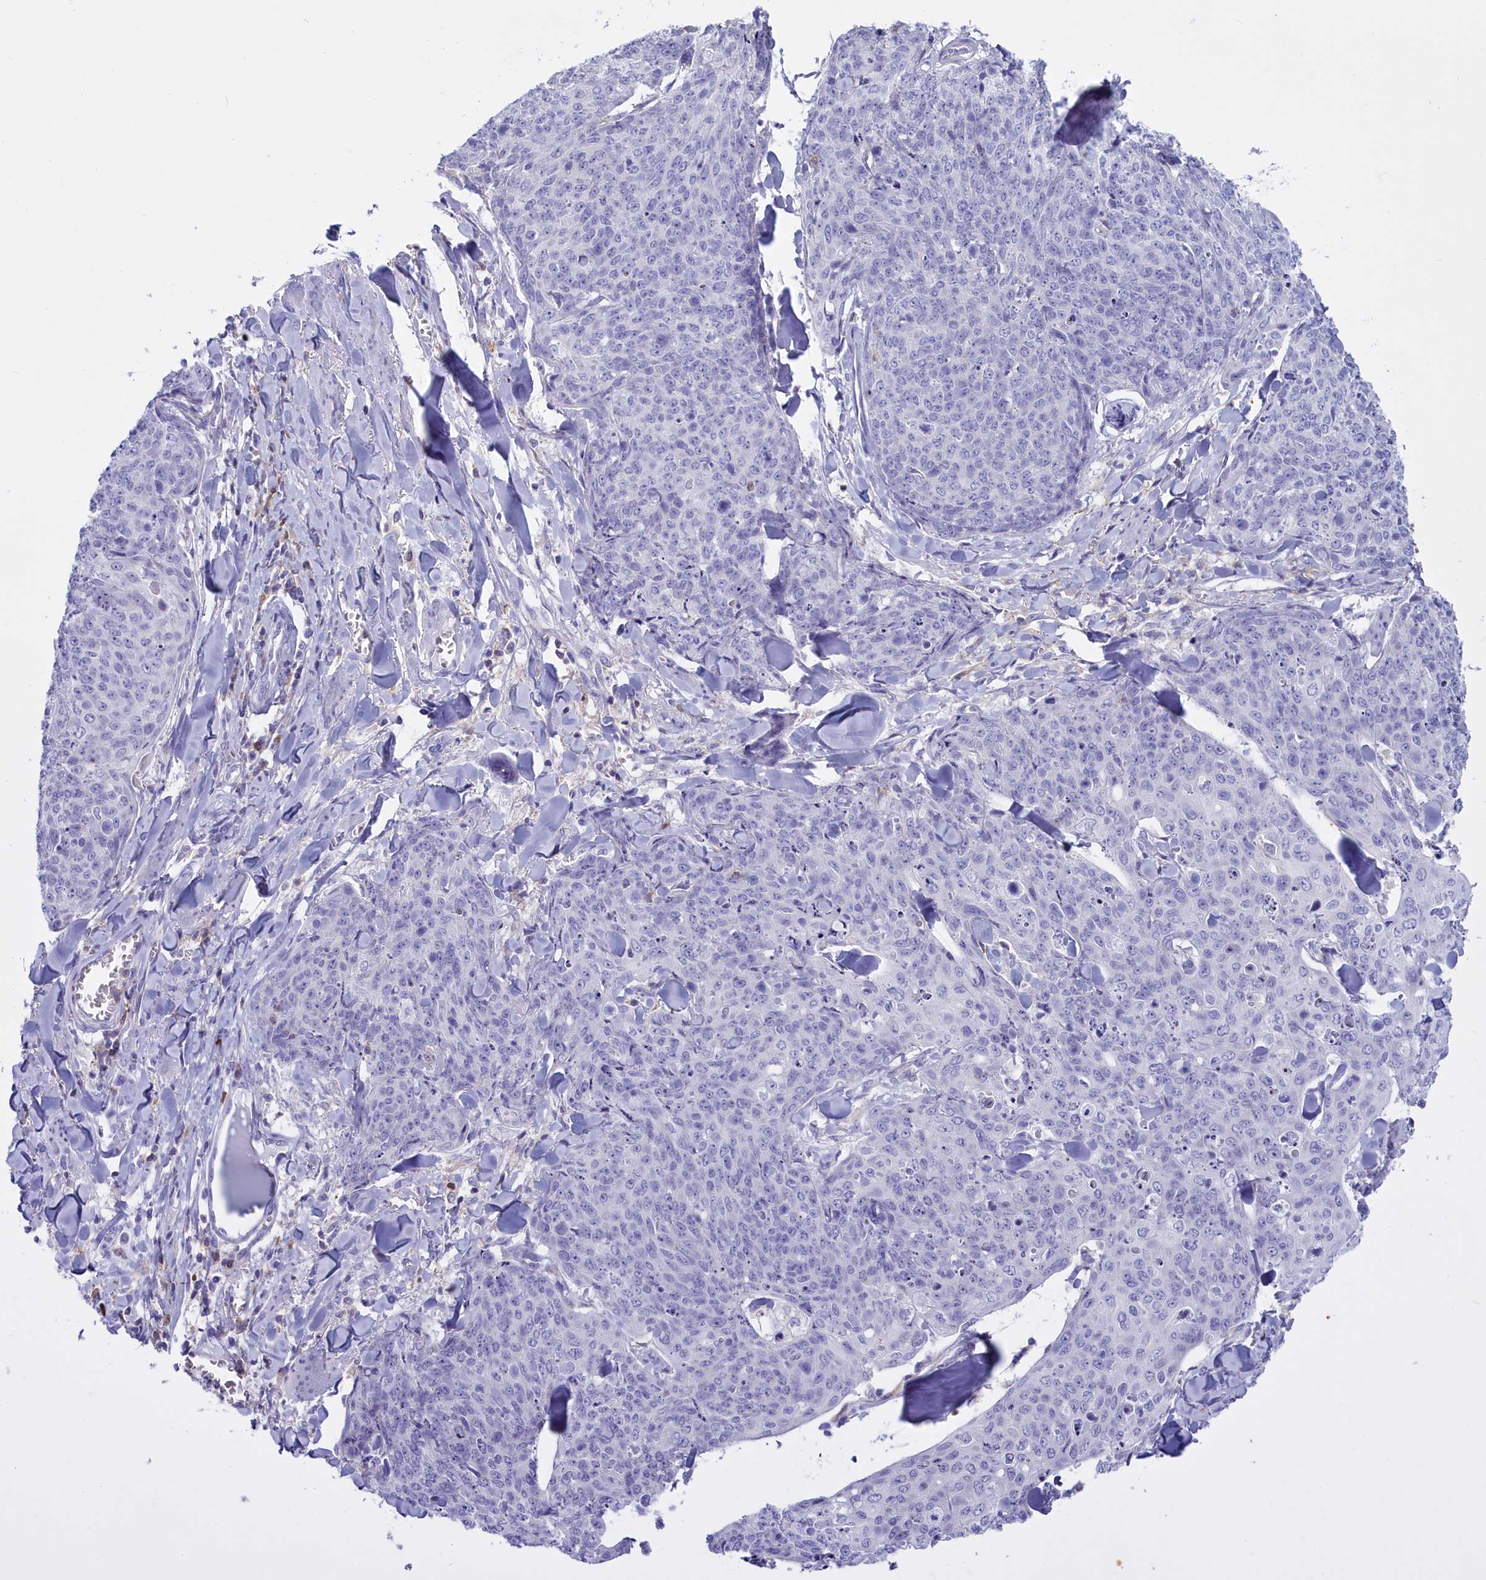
{"staining": {"intensity": "negative", "quantity": "none", "location": "none"}, "tissue": "skin cancer", "cell_type": "Tumor cells", "image_type": "cancer", "snomed": [{"axis": "morphology", "description": "Squamous cell carcinoma, NOS"}, {"axis": "topography", "description": "Skin"}, {"axis": "topography", "description": "Vulva"}], "caption": "Skin squamous cell carcinoma was stained to show a protein in brown. There is no significant positivity in tumor cells.", "gene": "CD5", "patient": {"sex": "female", "age": 85}}